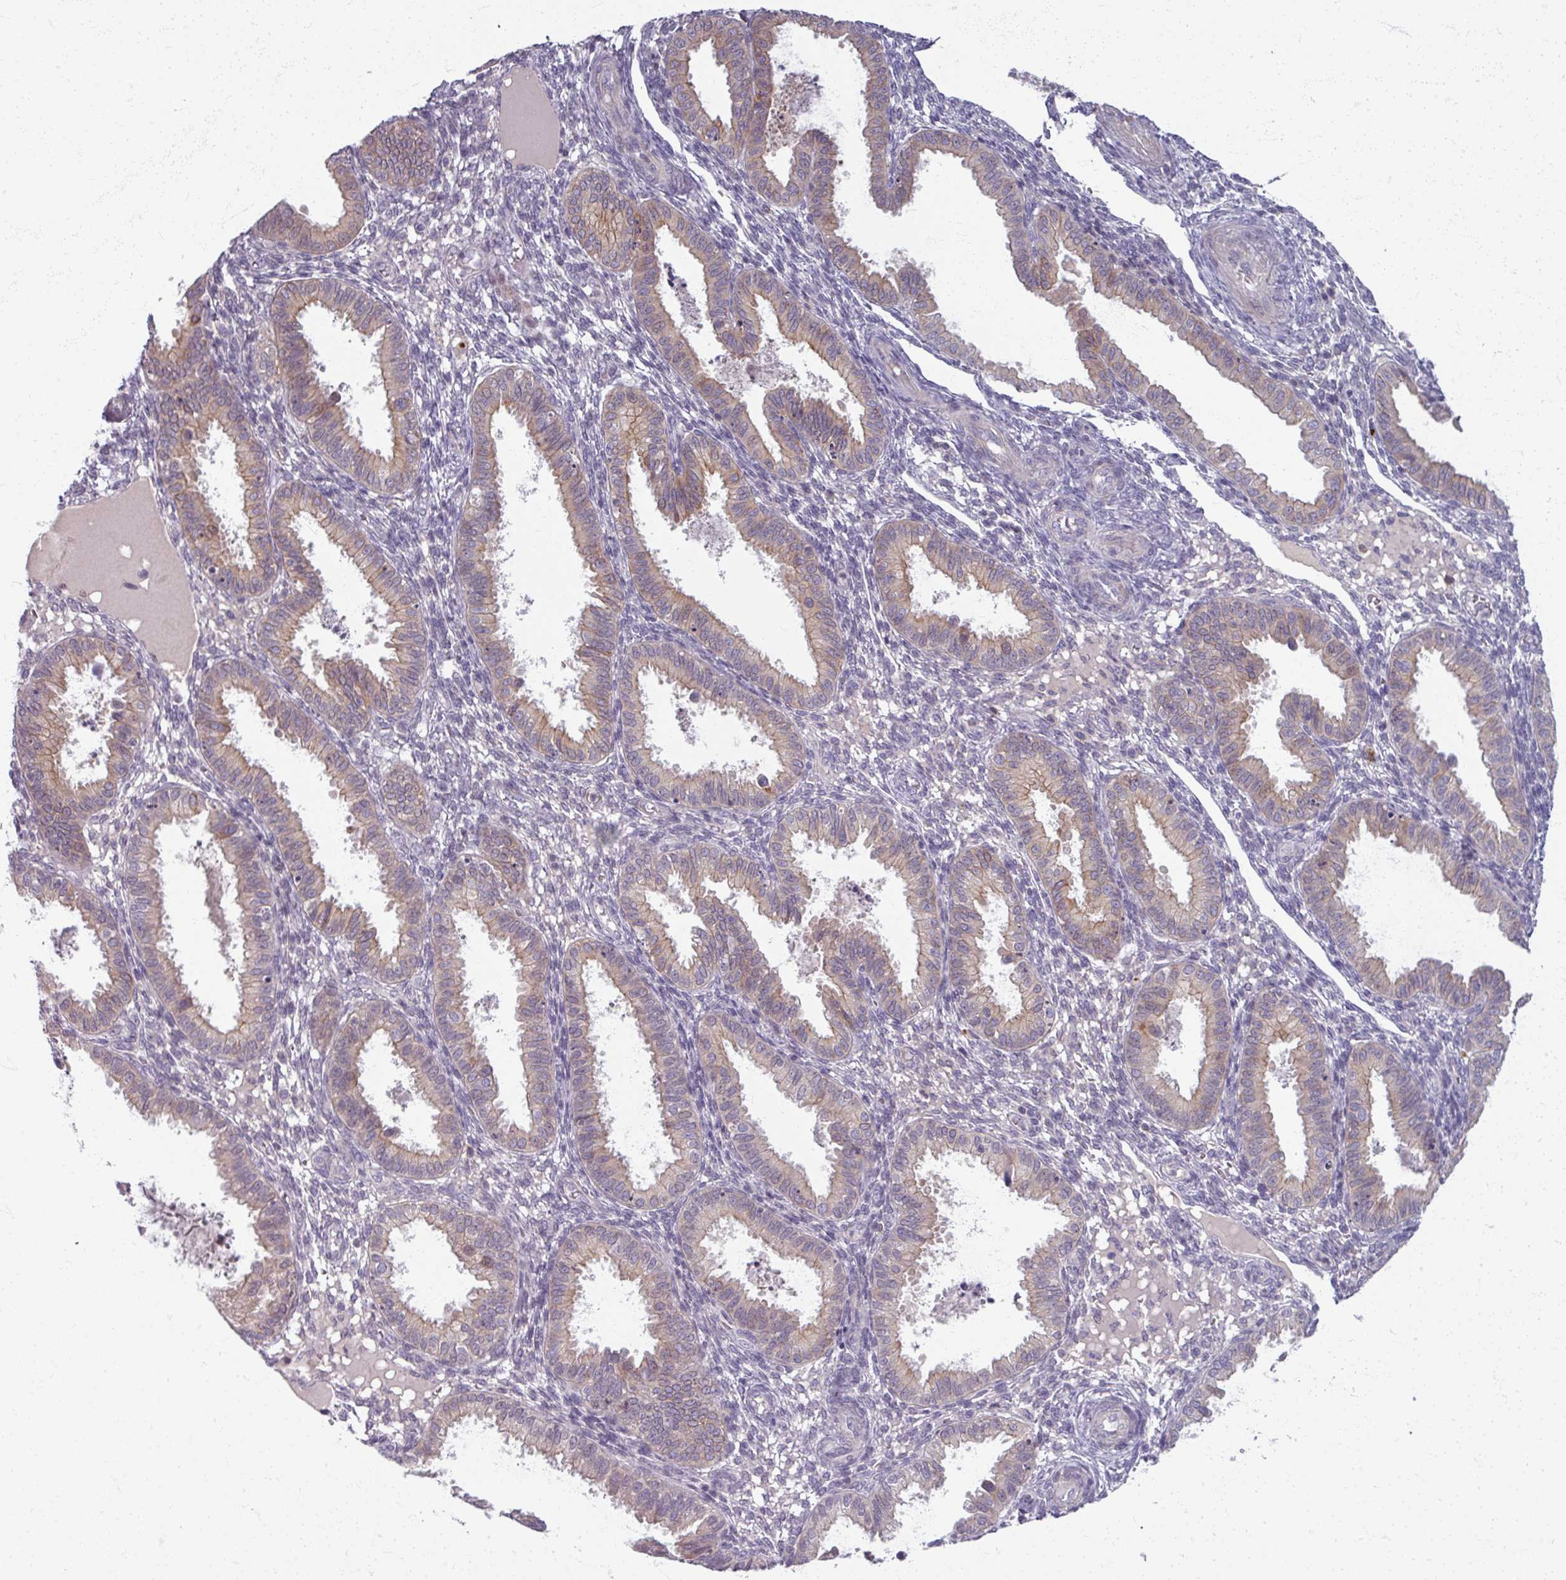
{"staining": {"intensity": "negative", "quantity": "none", "location": "none"}, "tissue": "endometrium", "cell_type": "Cells in endometrial stroma", "image_type": "normal", "snomed": [{"axis": "morphology", "description": "Normal tissue, NOS"}, {"axis": "topography", "description": "Endometrium"}], "caption": "Human endometrium stained for a protein using immunohistochemistry (IHC) reveals no staining in cells in endometrial stroma.", "gene": "TTLL7", "patient": {"sex": "female", "age": 33}}